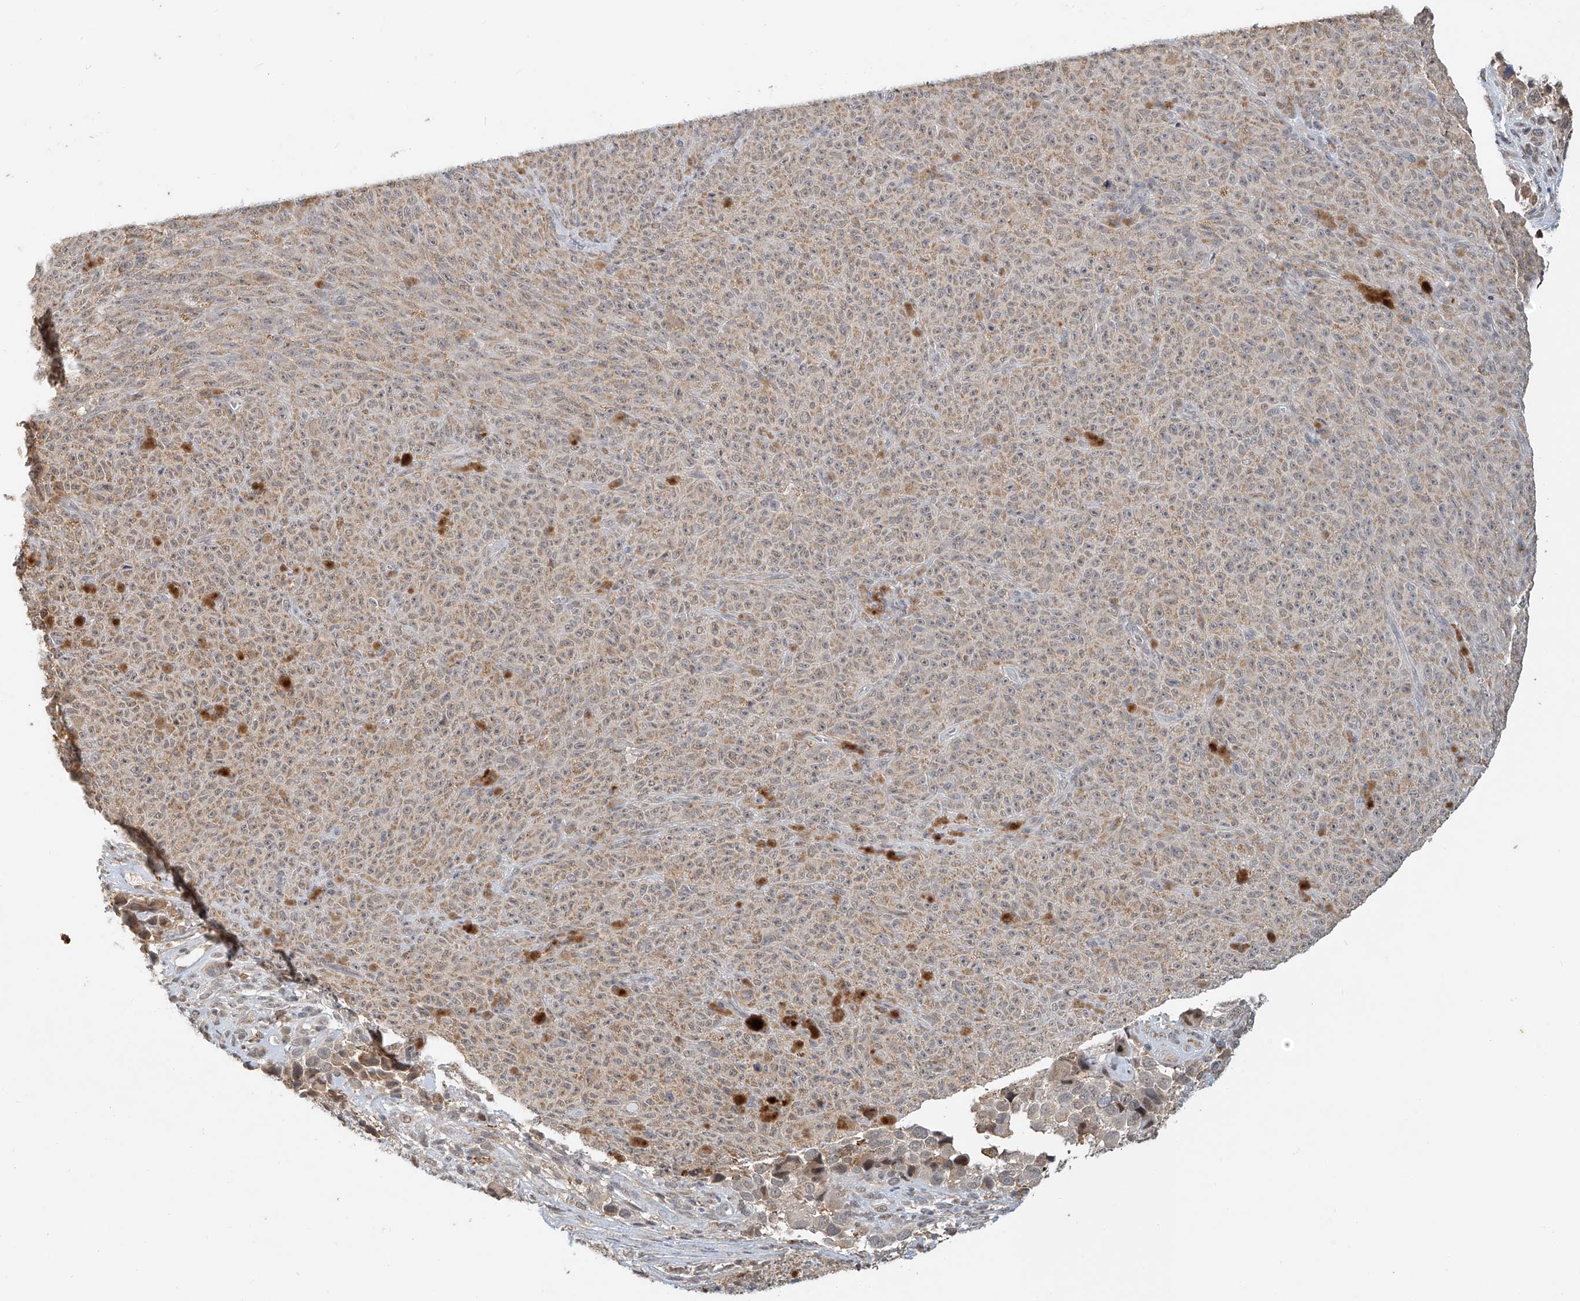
{"staining": {"intensity": "weak", "quantity": "25%-75%", "location": "cytoplasmic/membranous"}, "tissue": "melanoma", "cell_type": "Tumor cells", "image_type": "cancer", "snomed": [{"axis": "morphology", "description": "Malignant melanoma, NOS"}, {"axis": "topography", "description": "Skin"}], "caption": "A brown stain shows weak cytoplasmic/membranous staining of a protein in human melanoma tumor cells.", "gene": "SYTL3", "patient": {"sex": "female", "age": 82}}